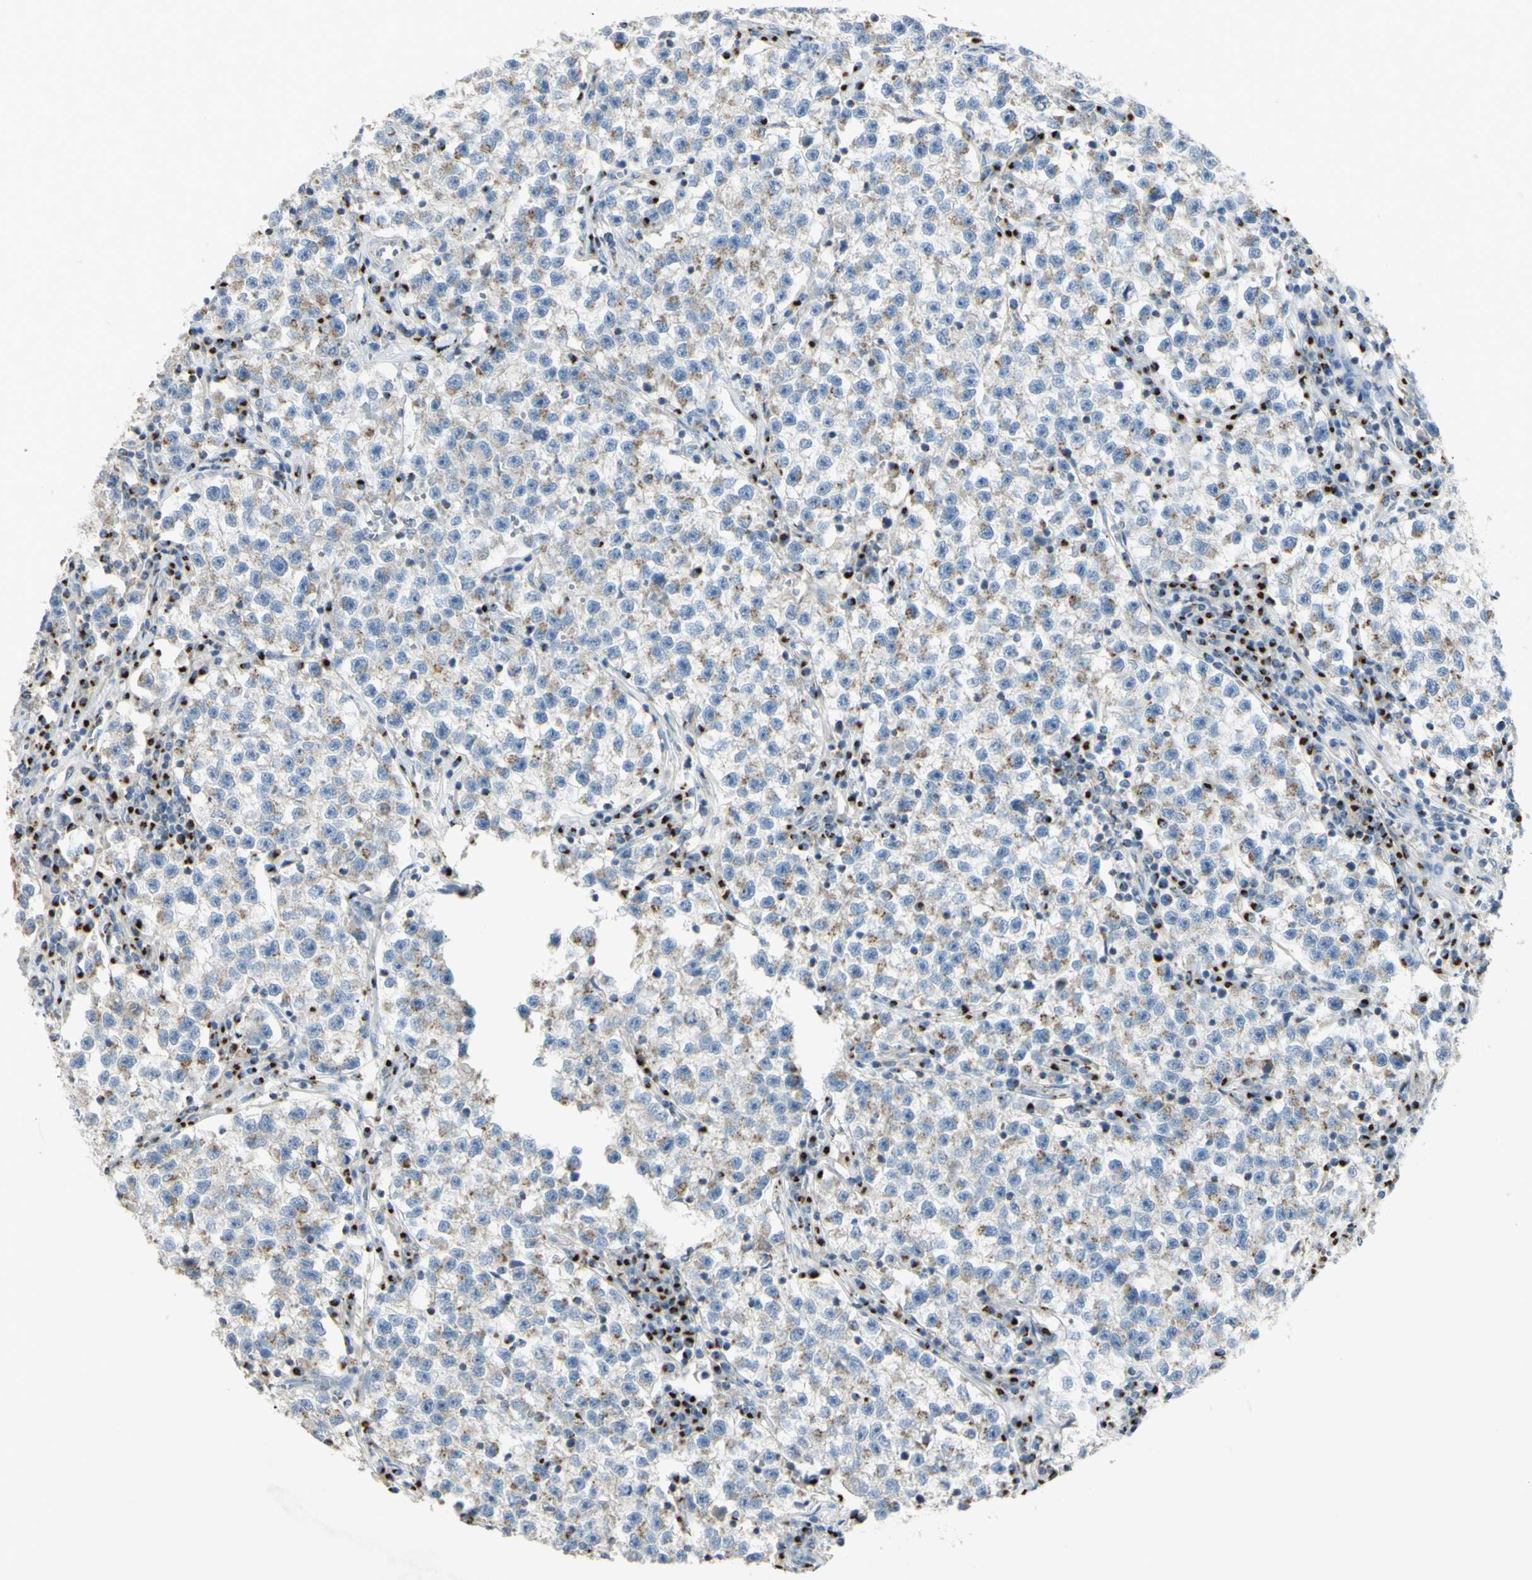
{"staining": {"intensity": "weak", "quantity": "25%-75%", "location": "cytoplasmic/membranous"}, "tissue": "testis cancer", "cell_type": "Tumor cells", "image_type": "cancer", "snomed": [{"axis": "morphology", "description": "Seminoma, NOS"}, {"axis": "topography", "description": "Testis"}], "caption": "Testis cancer tissue exhibits weak cytoplasmic/membranous expression in approximately 25%-75% of tumor cells, visualized by immunohistochemistry.", "gene": "B4GALT3", "patient": {"sex": "male", "age": 22}}